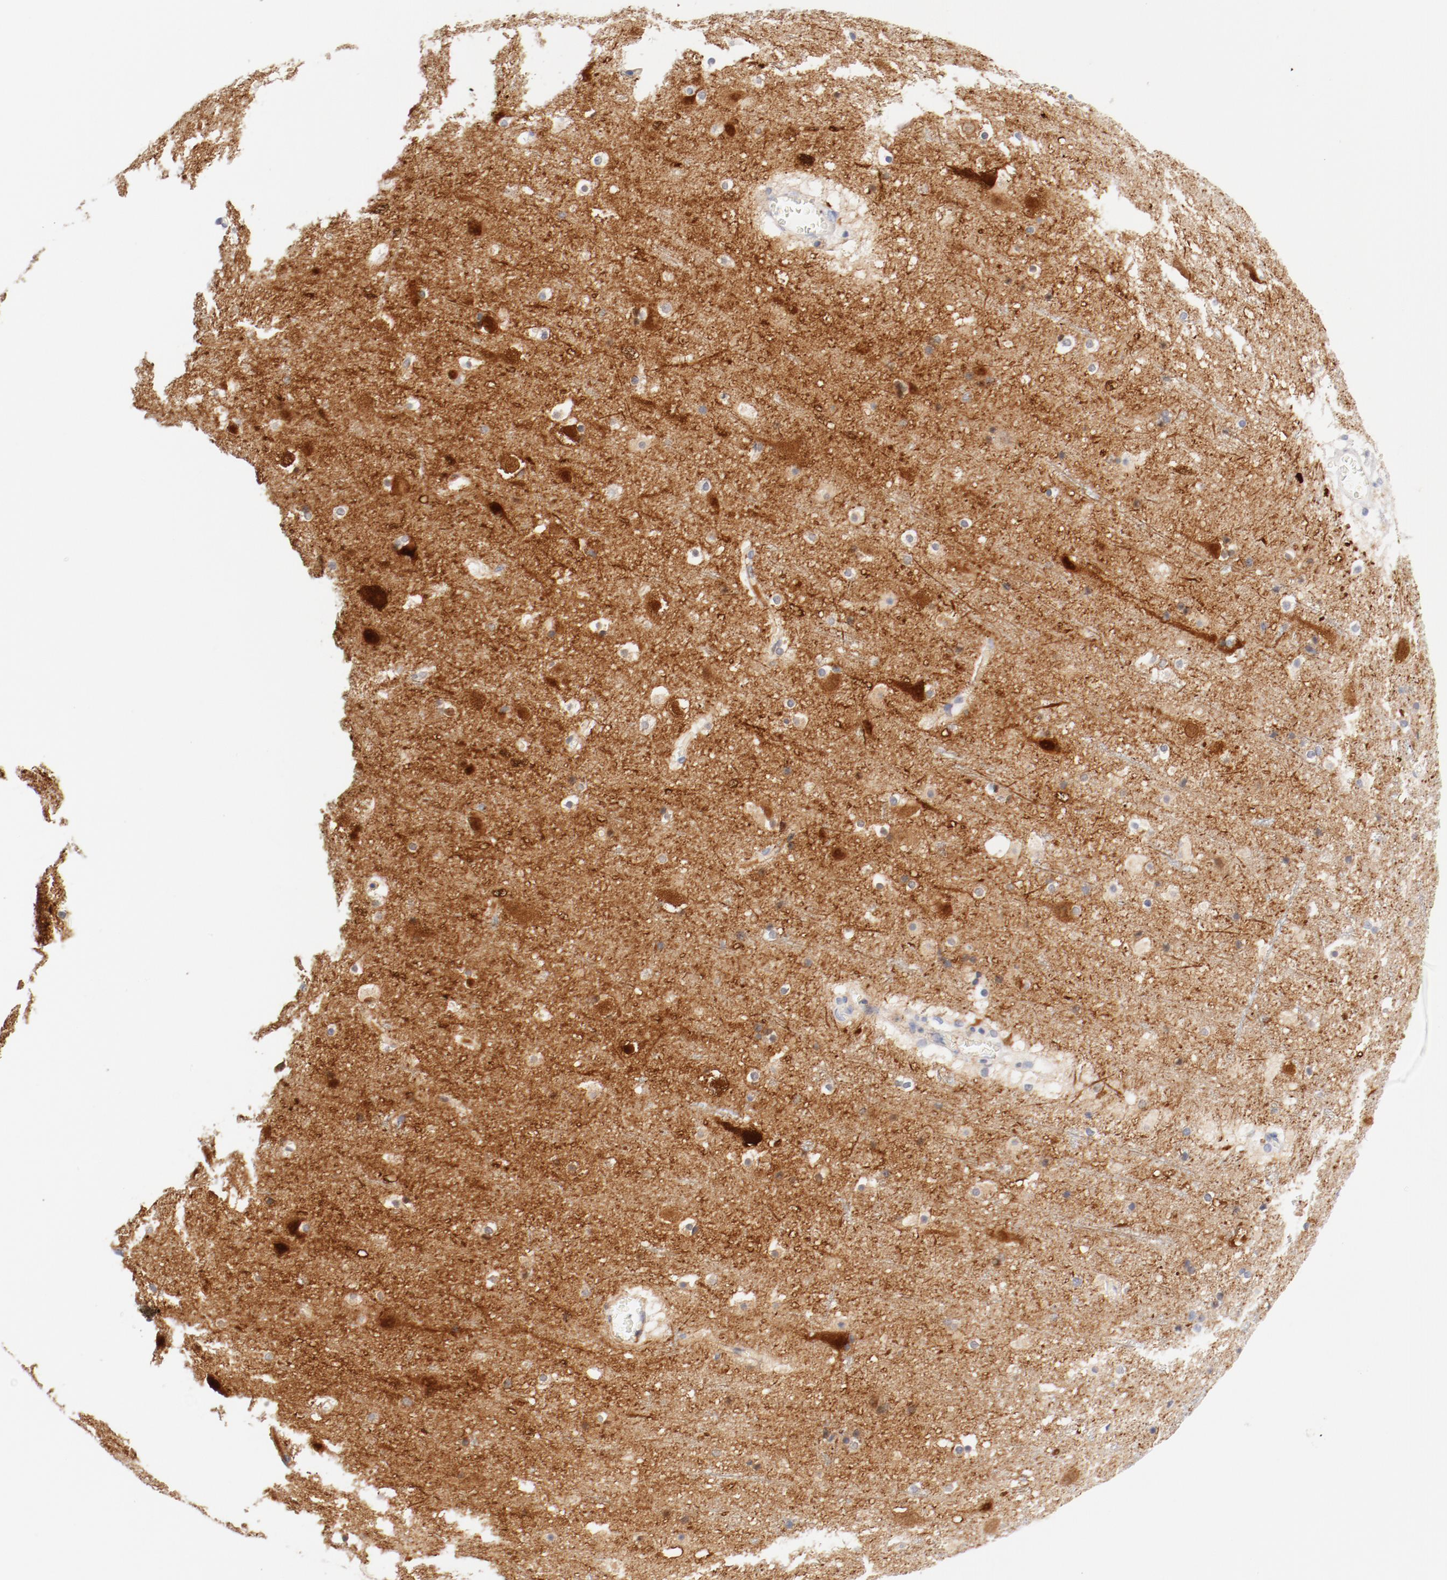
{"staining": {"intensity": "negative", "quantity": "none", "location": "none"}, "tissue": "cerebral cortex", "cell_type": "Endothelial cells", "image_type": "normal", "snomed": [{"axis": "morphology", "description": "Normal tissue, NOS"}, {"axis": "topography", "description": "Cerebral cortex"}], "caption": "Cerebral cortex was stained to show a protein in brown. There is no significant positivity in endothelial cells. Nuclei are stained in blue.", "gene": "HOMER1", "patient": {"sex": "male", "age": 45}}